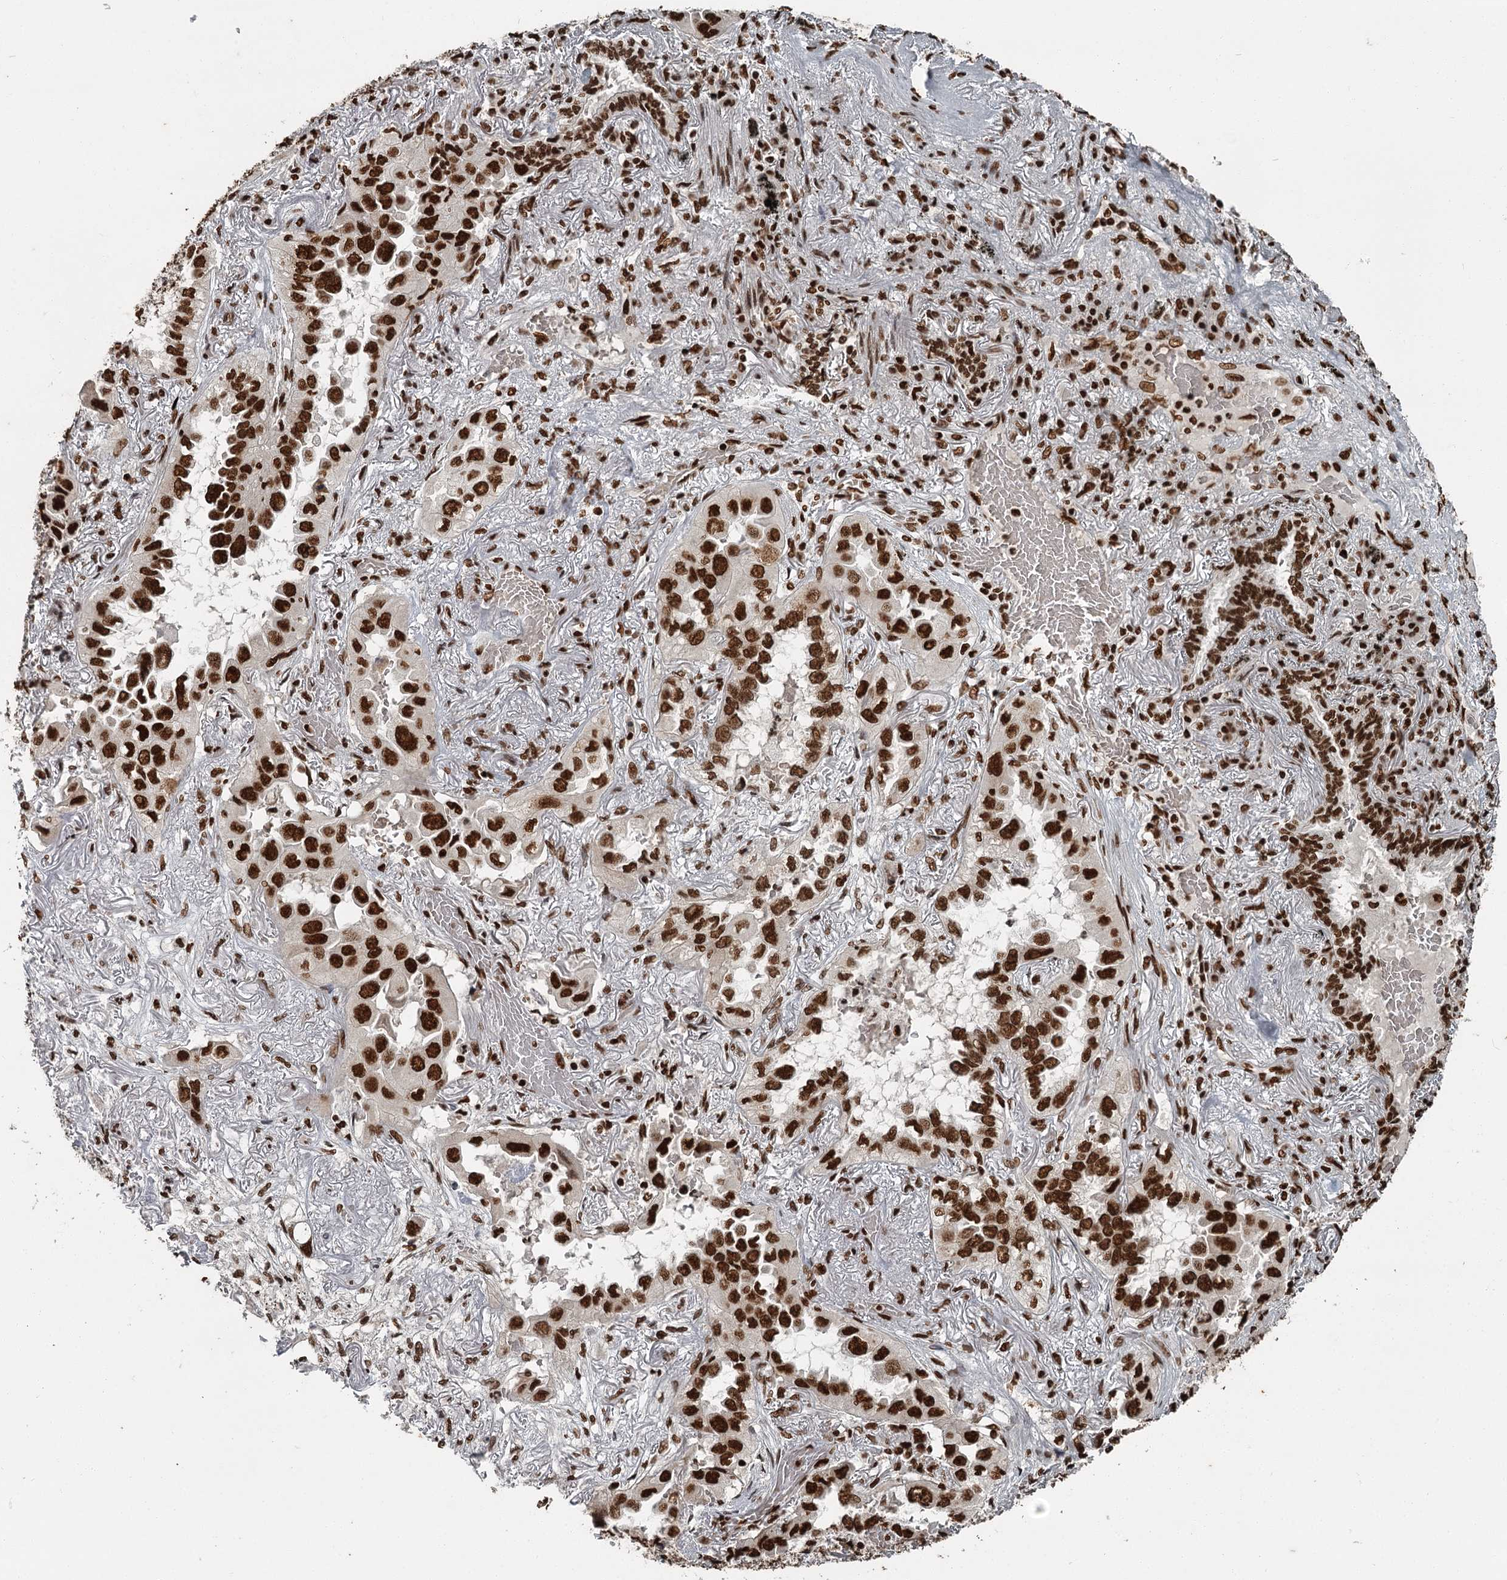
{"staining": {"intensity": "strong", "quantity": ">75%", "location": "nuclear"}, "tissue": "lung cancer", "cell_type": "Tumor cells", "image_type": "cancer", "snomed": [{"axis": "morphology", "description": "Adenocarcinoma, NOS"}, {"axis": "topography", "description": "Lung"}], "caption": "Brown immunohistochemical staining in human adenocarcinoma (lung) exhibits strong nuclear expression in about >75% of tumor cells.", "gene": "RBBP7", "patient": {"sex": "female", "age": 76}}